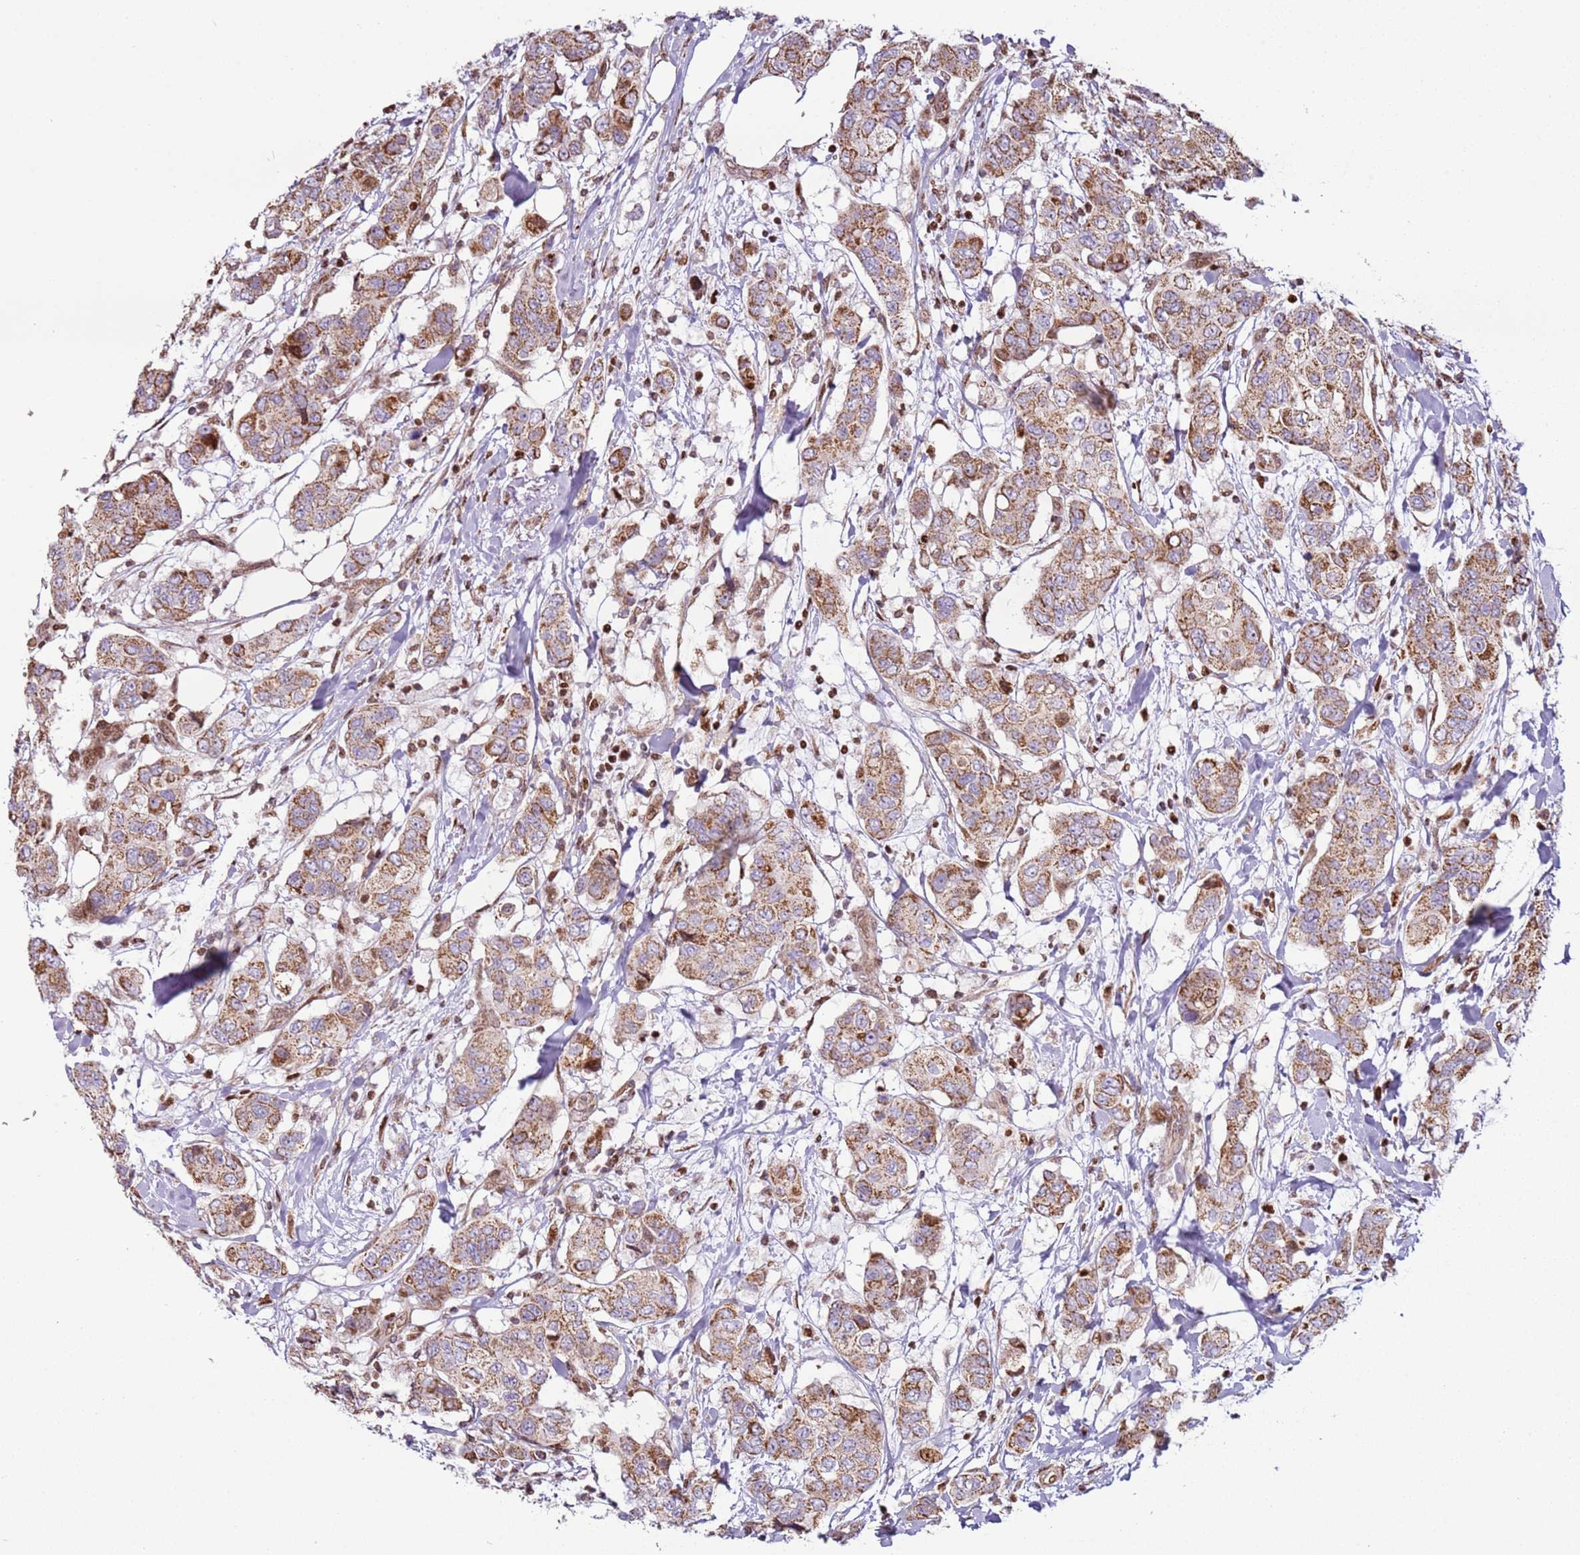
{"staining": {"intensity": "moderate", "quantity": ">75%", "location": "cytoplasmic/membranous"}, "tissue": "breast cancer", "cell_type": "Tumor cells", "image_type": "cancer", "snomed": [{"axis": "morphology", "description": "Lobular carcinoma"}, {"axis": "topography", "description": "Breast"}], "caption": "Lobular carcinoma (breast) was stained to show a protein in brown. There is medium levels of moderate cytoplasmic/membranous staining in approximately >75% of tumor cells.", "gene": "PCTP", "patient": {"sex": "female", "age": 51}}